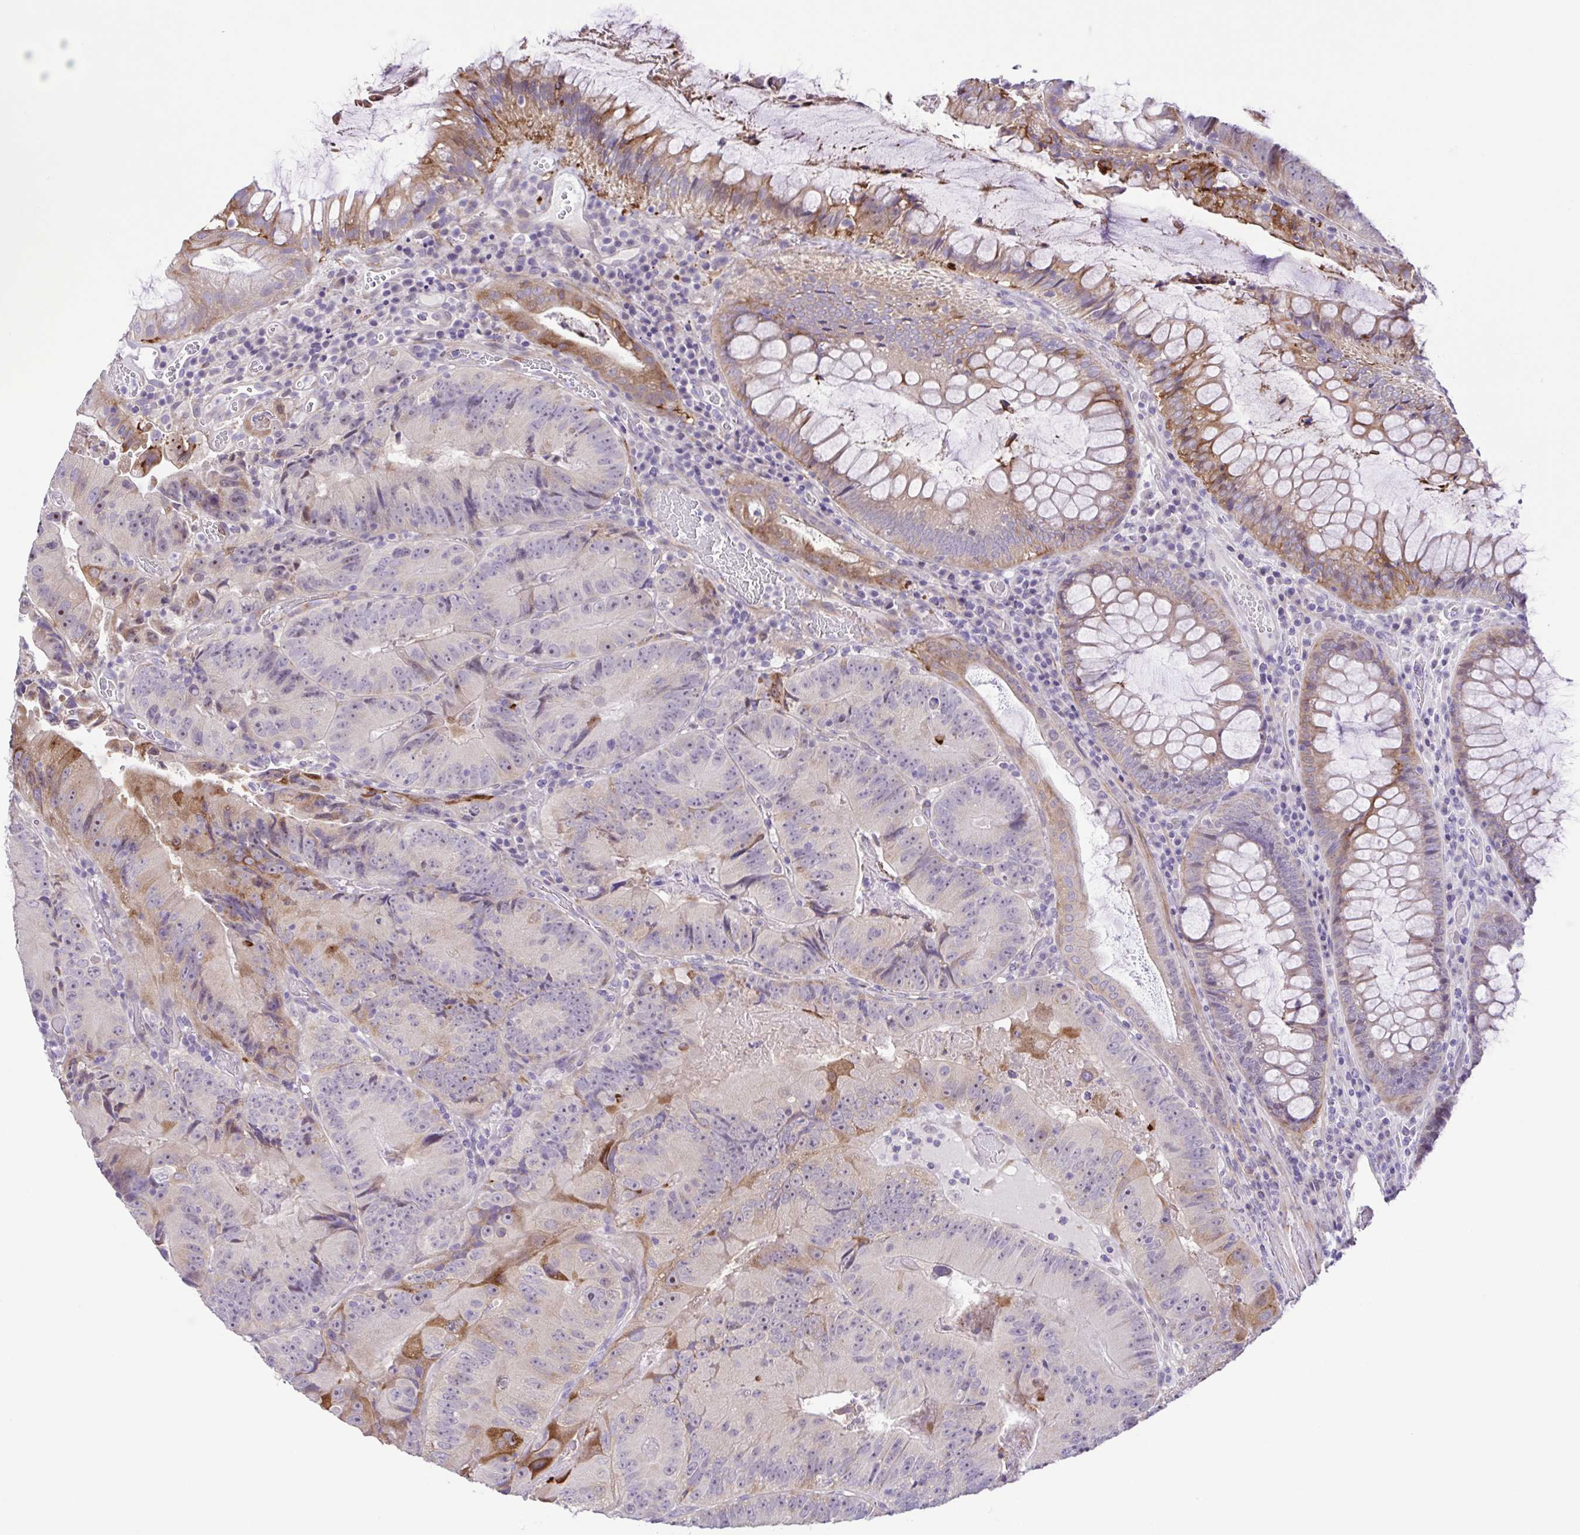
{"staining": {"intensity": "moderate", "quantity": "<25%", "location": "cytoplasmic/membranous"}, "tissue": "colorectal cancer", "cell_type": "Tumor cells", "image_type": "cancer", "snomed": [{"axis": "morphology", "description": "Adenocarcinoma, NOS"}, {"axis": "topography", "description": "Colon"}], "caption": "A low amount of moderate cytoplasmic/membranous expression is present in about <25% of tumor cells in adenocarcinoma (colorectal) tissue. The staining was performed using DAB, with brown indicating positive protein expression. Nuclei are stained blue with hematoxylin.", "gene": "DCLK2", "patient": {"sex": "female", "age": 86}}